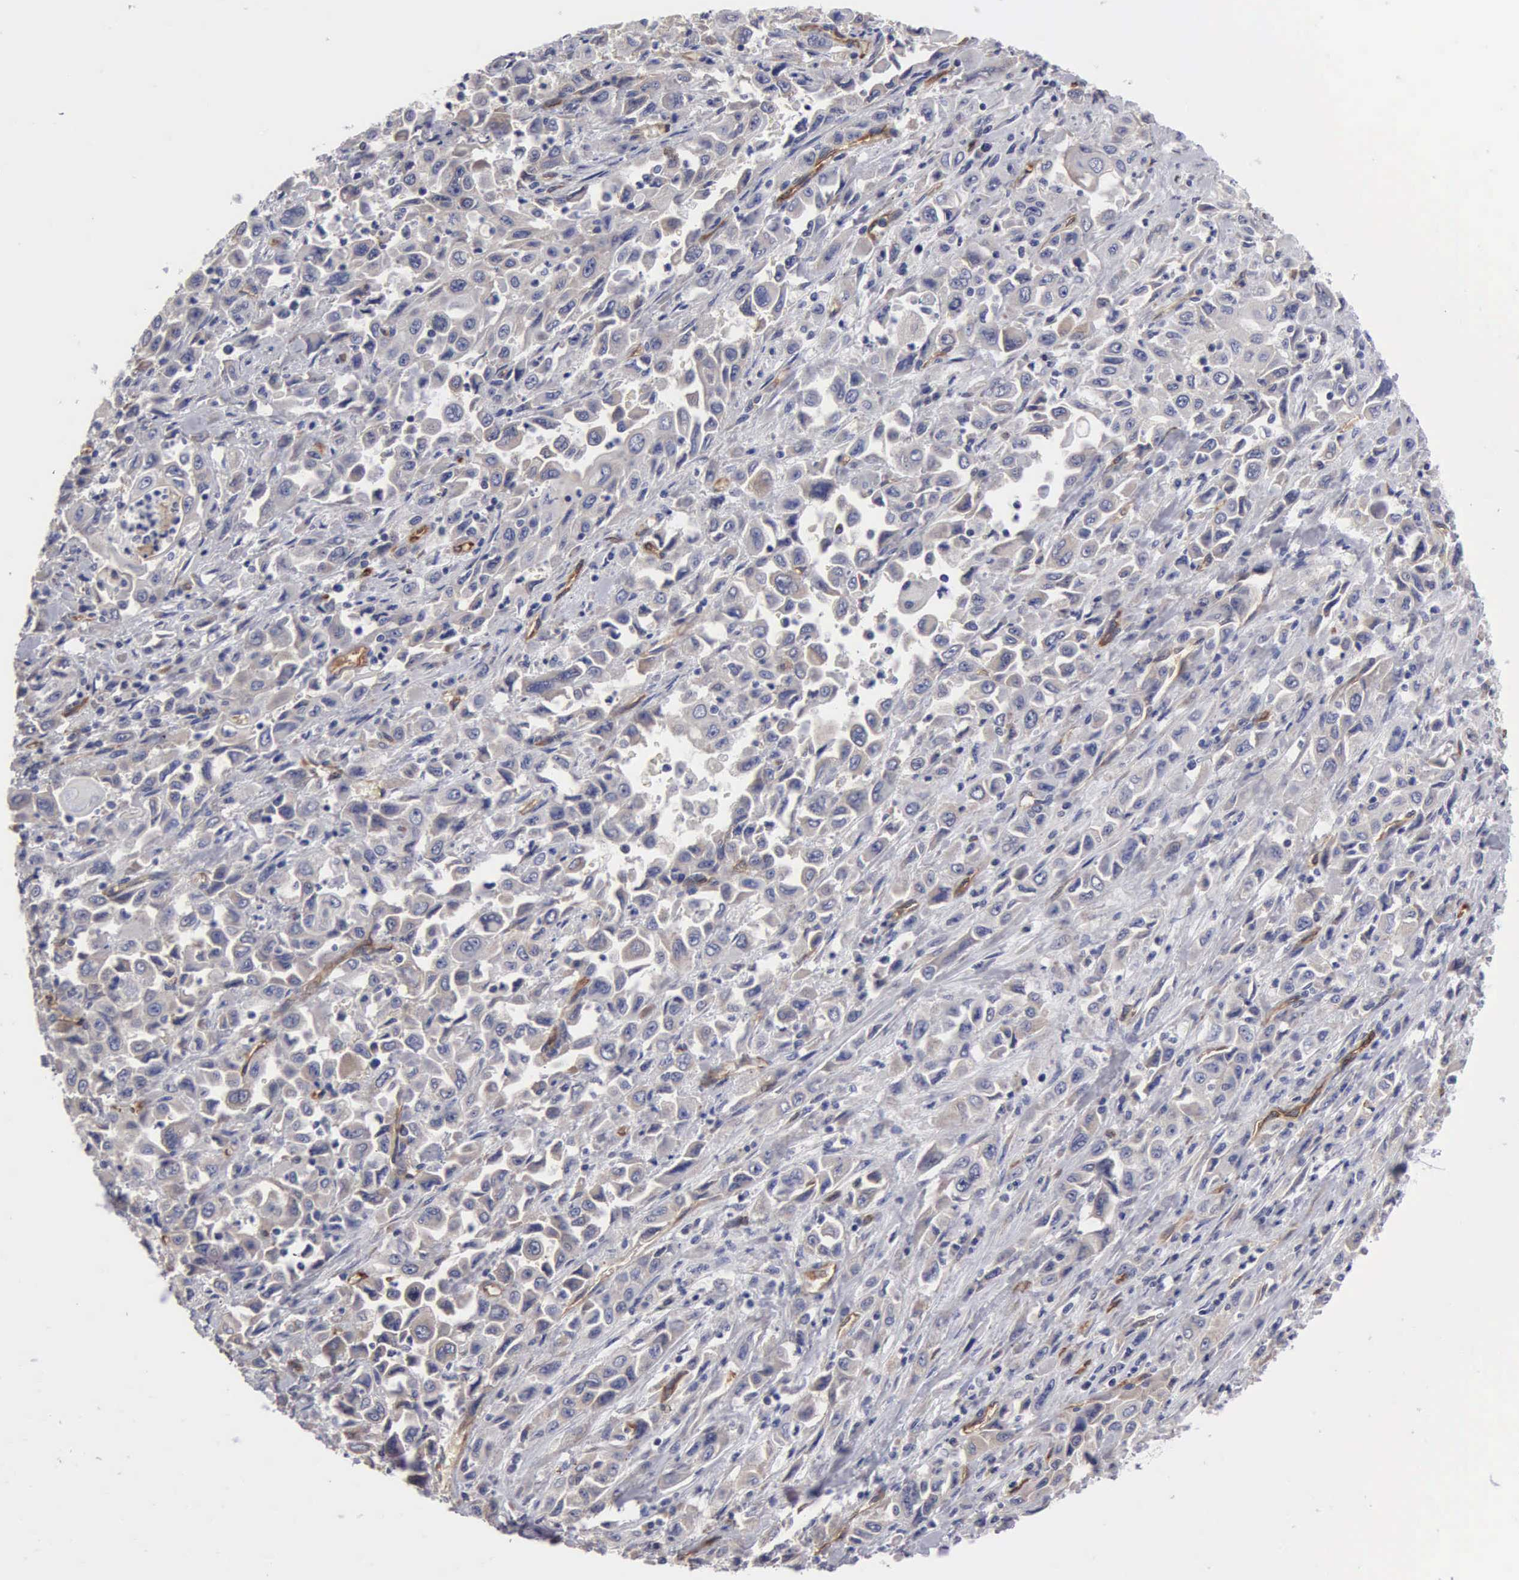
{"staining": {"intensity": "weak", "quantity": ">75%", "location": "cytoplasmic/membranous"}, "tissue": "pancreatic cancer", "cell_type": "Tumor cells", "image_type": "cancer", "snomed": [{"axis": "morphology", "description": "Adenocarcinoma, NOS"}, {"axis": "topography", "description": "Pancreas"}], "caption": "Immunohistochemical staining of human pancreatic adenocarcinoma displays low levels of weak cytoplasmic/membranous protein staining in about >75% of tumor cells.", "gene": "RDX", "patient": {"sex": "male", "age": 70}}